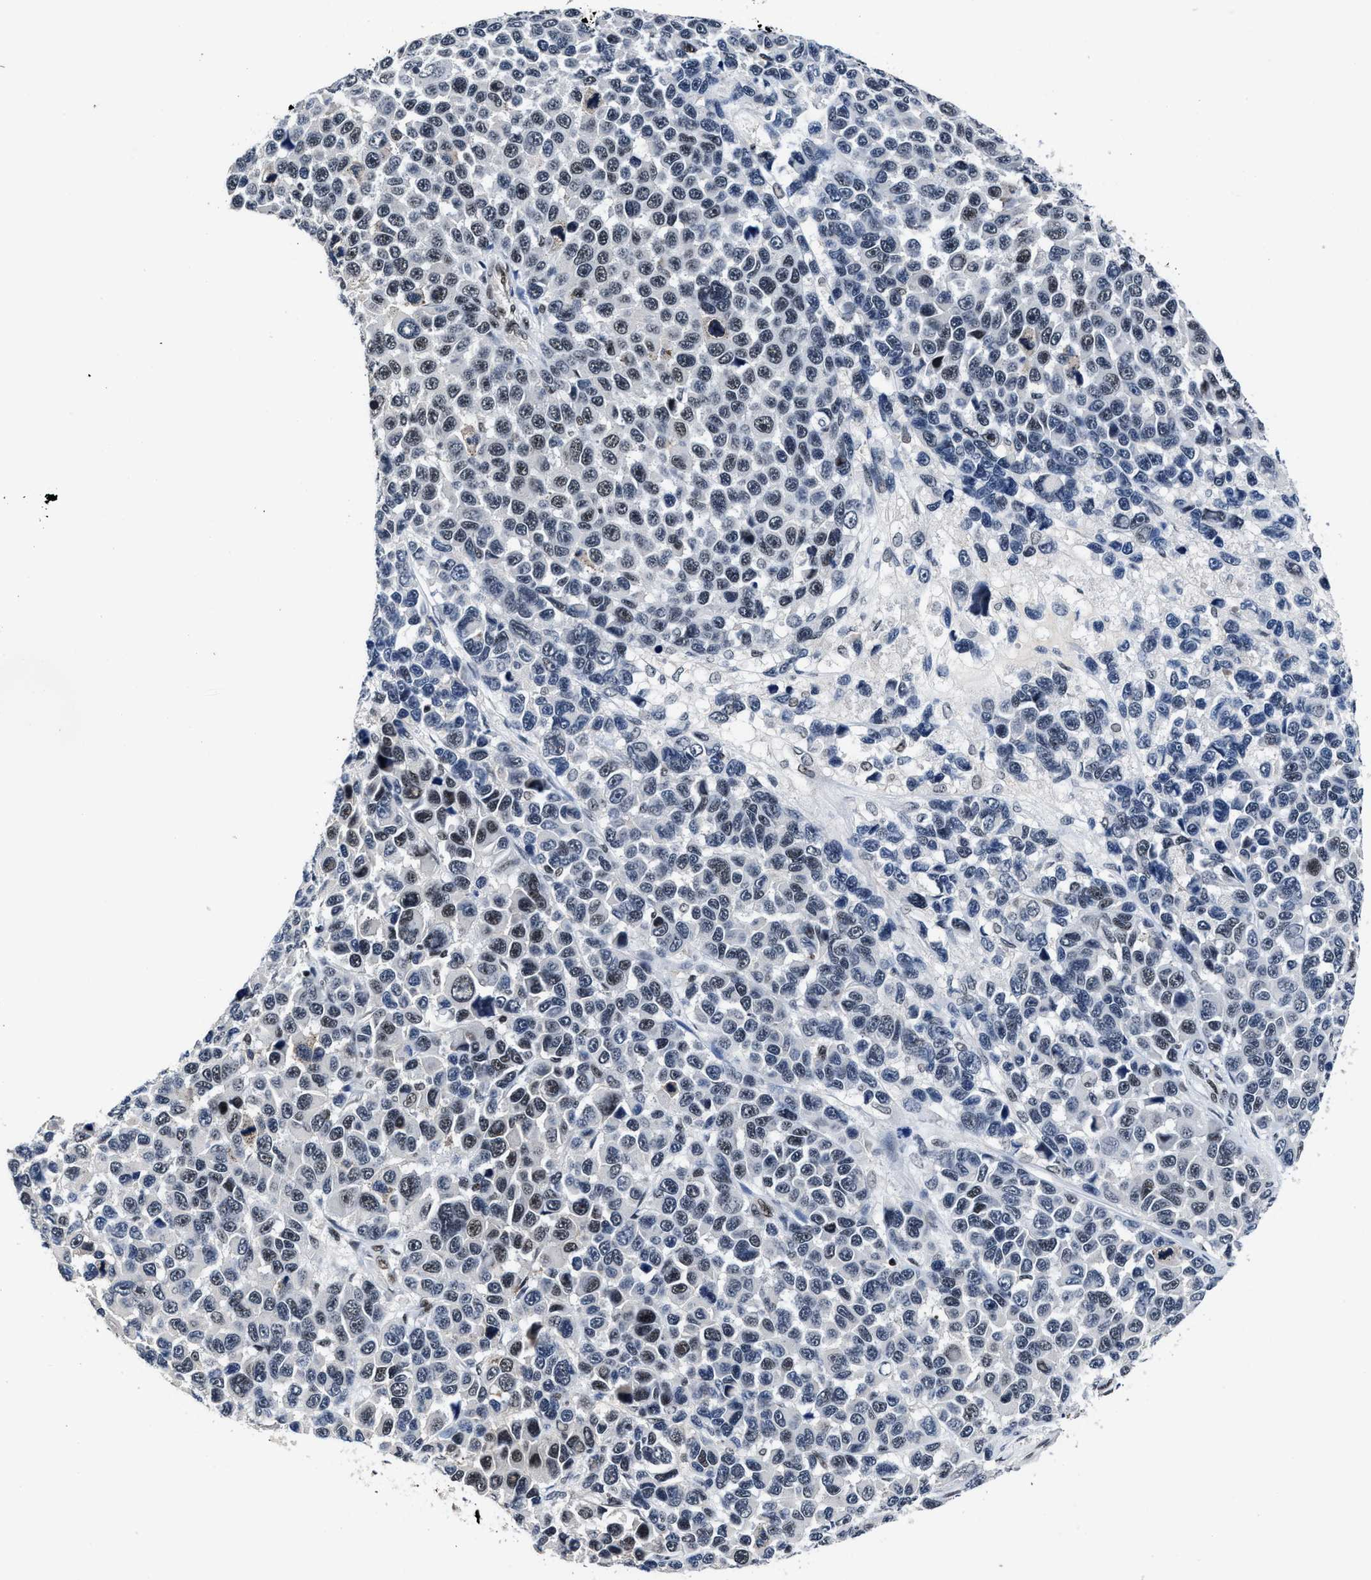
{"staining": {"intensity": "weak", "quantity": "25%-75%", "location": "nuclear"}, "tissue": "melanoma", "cell_type": "Tumor cells", "image_type": "cancer", "snomed": [{"axis": "morphology", "description": "Malignant melanoma, NOS"}, {"axis": "topography", "description": "Skin"}], "caption": "This is an image of IHC staining of malignant melanoma, which shows weak positivity in the nuclear of tumor cells.", "gene": "ZNF233", "patient": {"sex": "male", "age": 53}}